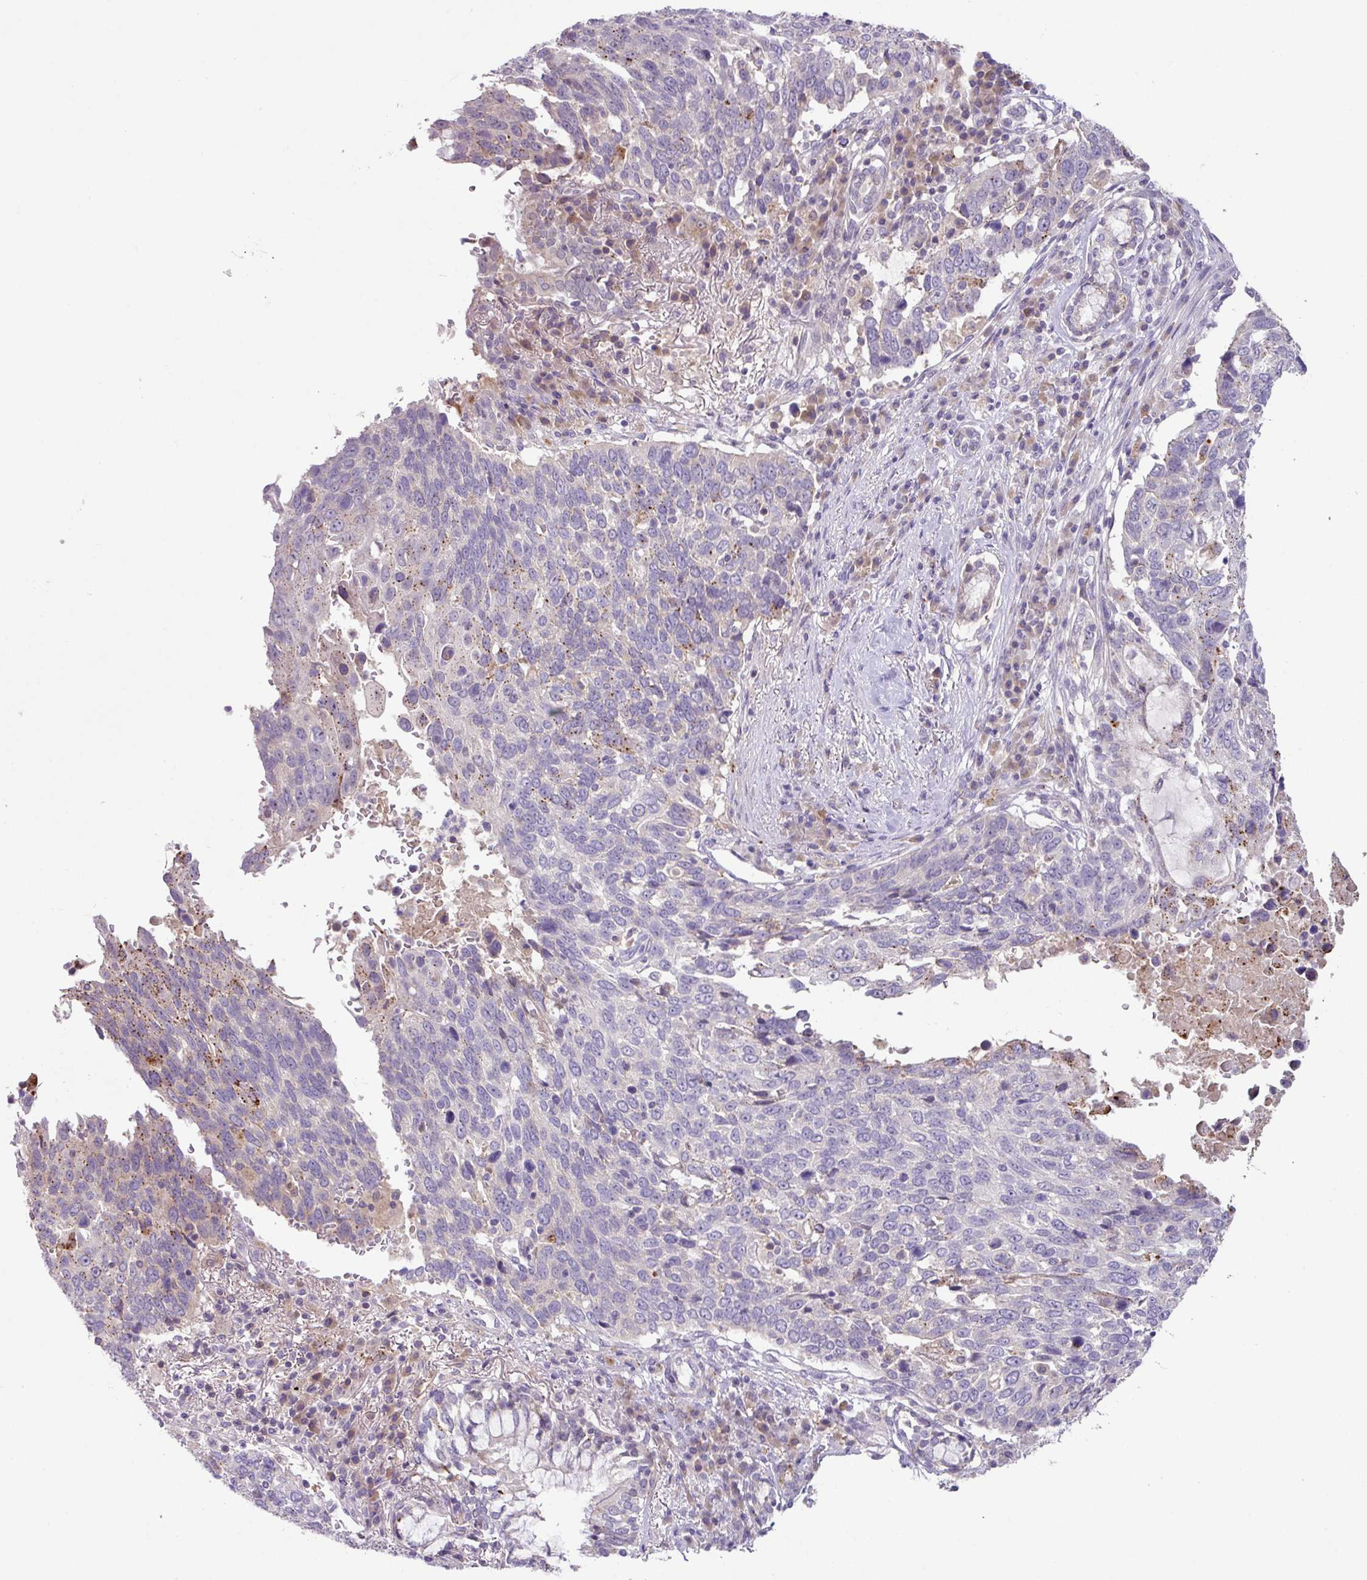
{"staining": {"intensity": "moderate", "quantity": "<25%", "location": "cytoplasmic/membranous"}, "tissue": "lung cancer", "cell_type": "Tumor cells", "image_type": "cancer", "snomed": [{"axis": "morphology", "description": "Squamous cell carcinoma, NOS"}, {"axis": "topography", "description": "Lung"}], "caption": "A low amount of moderate cytoplasmic/membranous positivity is appreciated in about <25% of tumor cells in lung cancer tissue.", "gene": "PLEKHH3", "patient": {"sex": "male", "age": 66}}